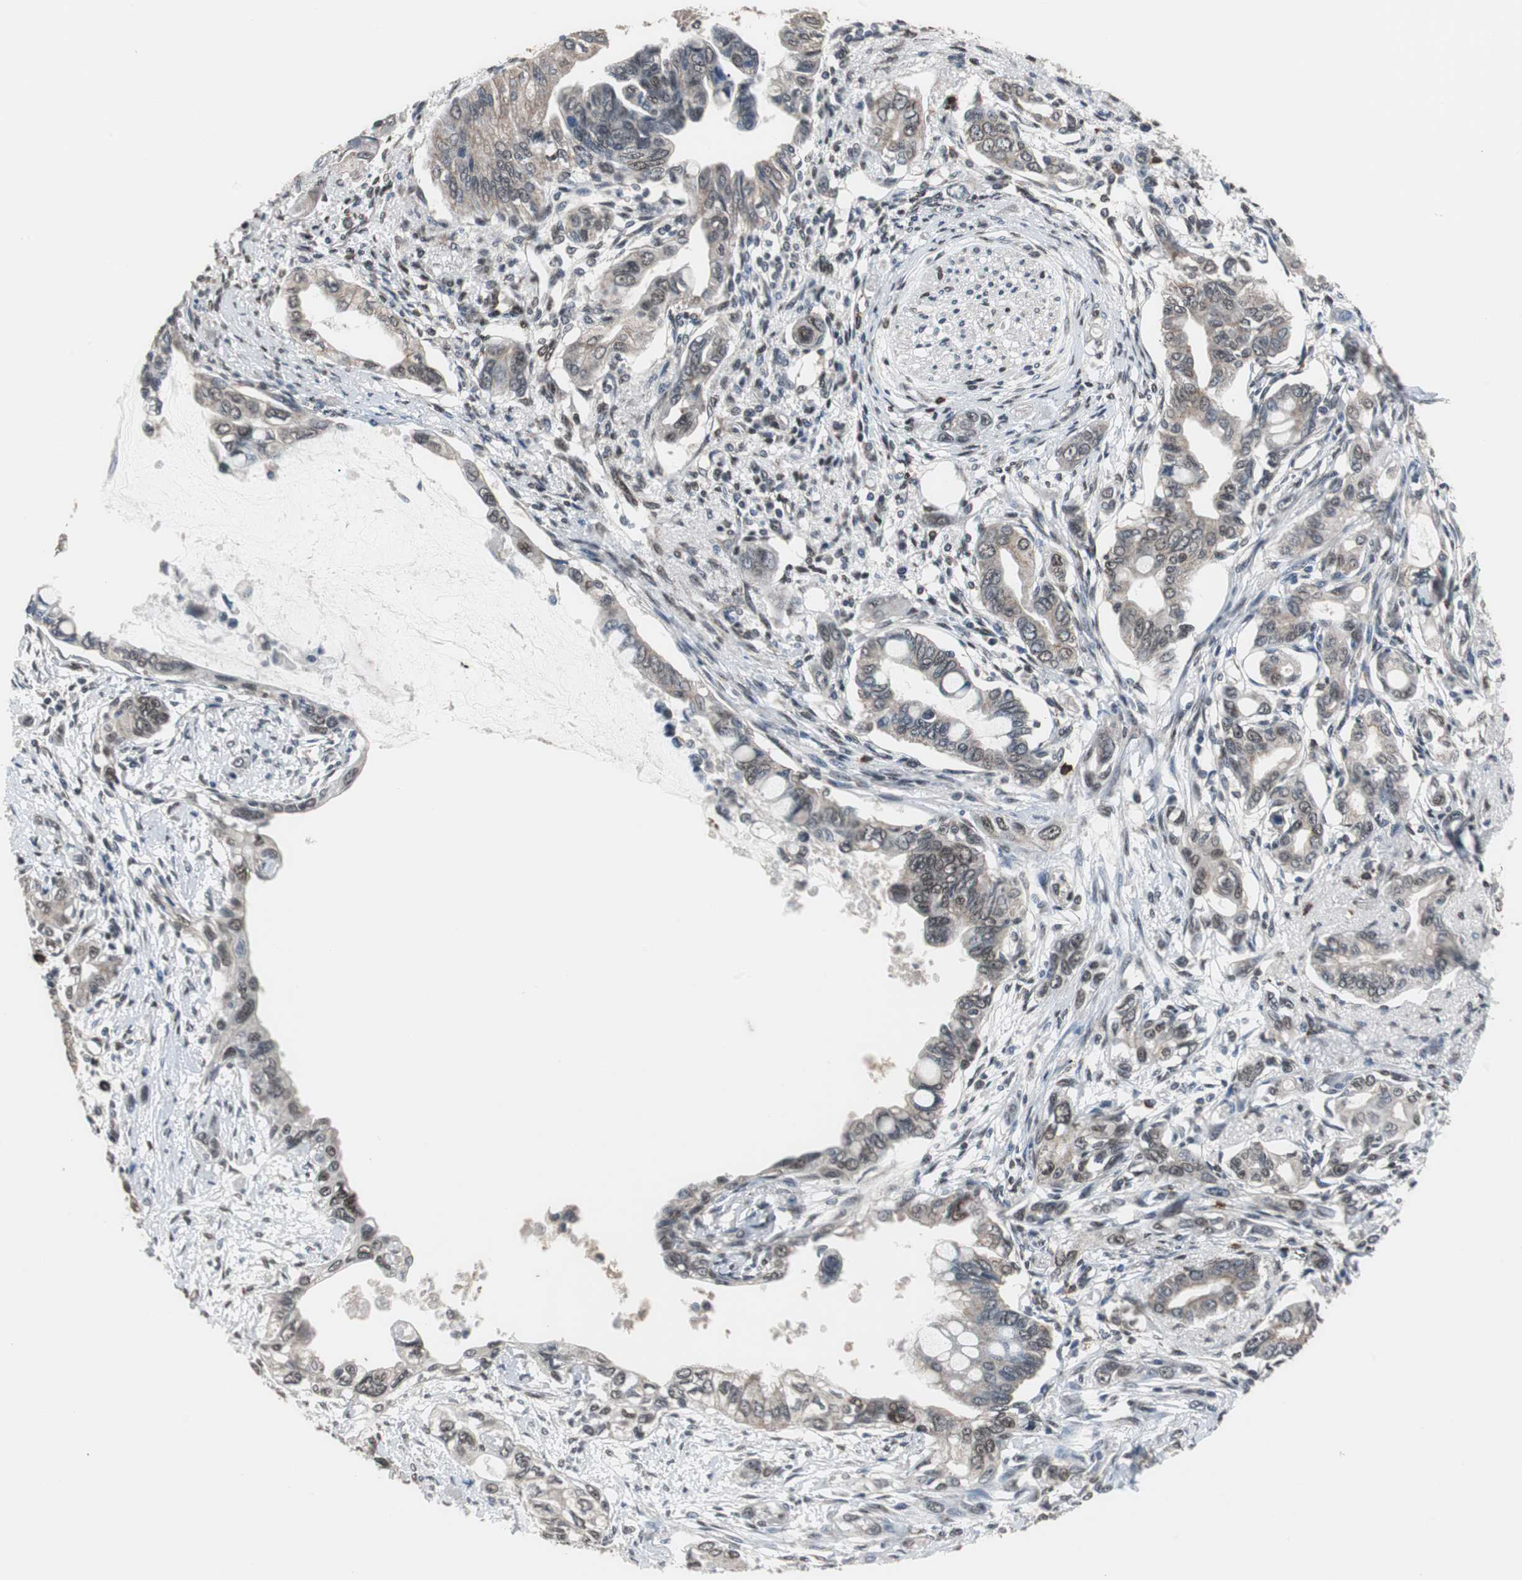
{"staining": {"intensity": "moderate", "quantity": ">75%", "location": "nuclear"}, "tissue": "pancreatic cancer", "cell_type": "Tumor cells", "image_type": "cancer", "snomed": [{"axis": "morphology", "description": "Adenocarcinoma, NOS"}, {"axis": "topography", "description": "Pancreas"}], "caption": "Human adenocarcinoma (pancreatic) stained for a protein (brown) demonstrates moderate nuclear positive expression in about >75% of tumor cells.", "gene": "ZHX2", "patient": {"sex": "female", "age": 60}}